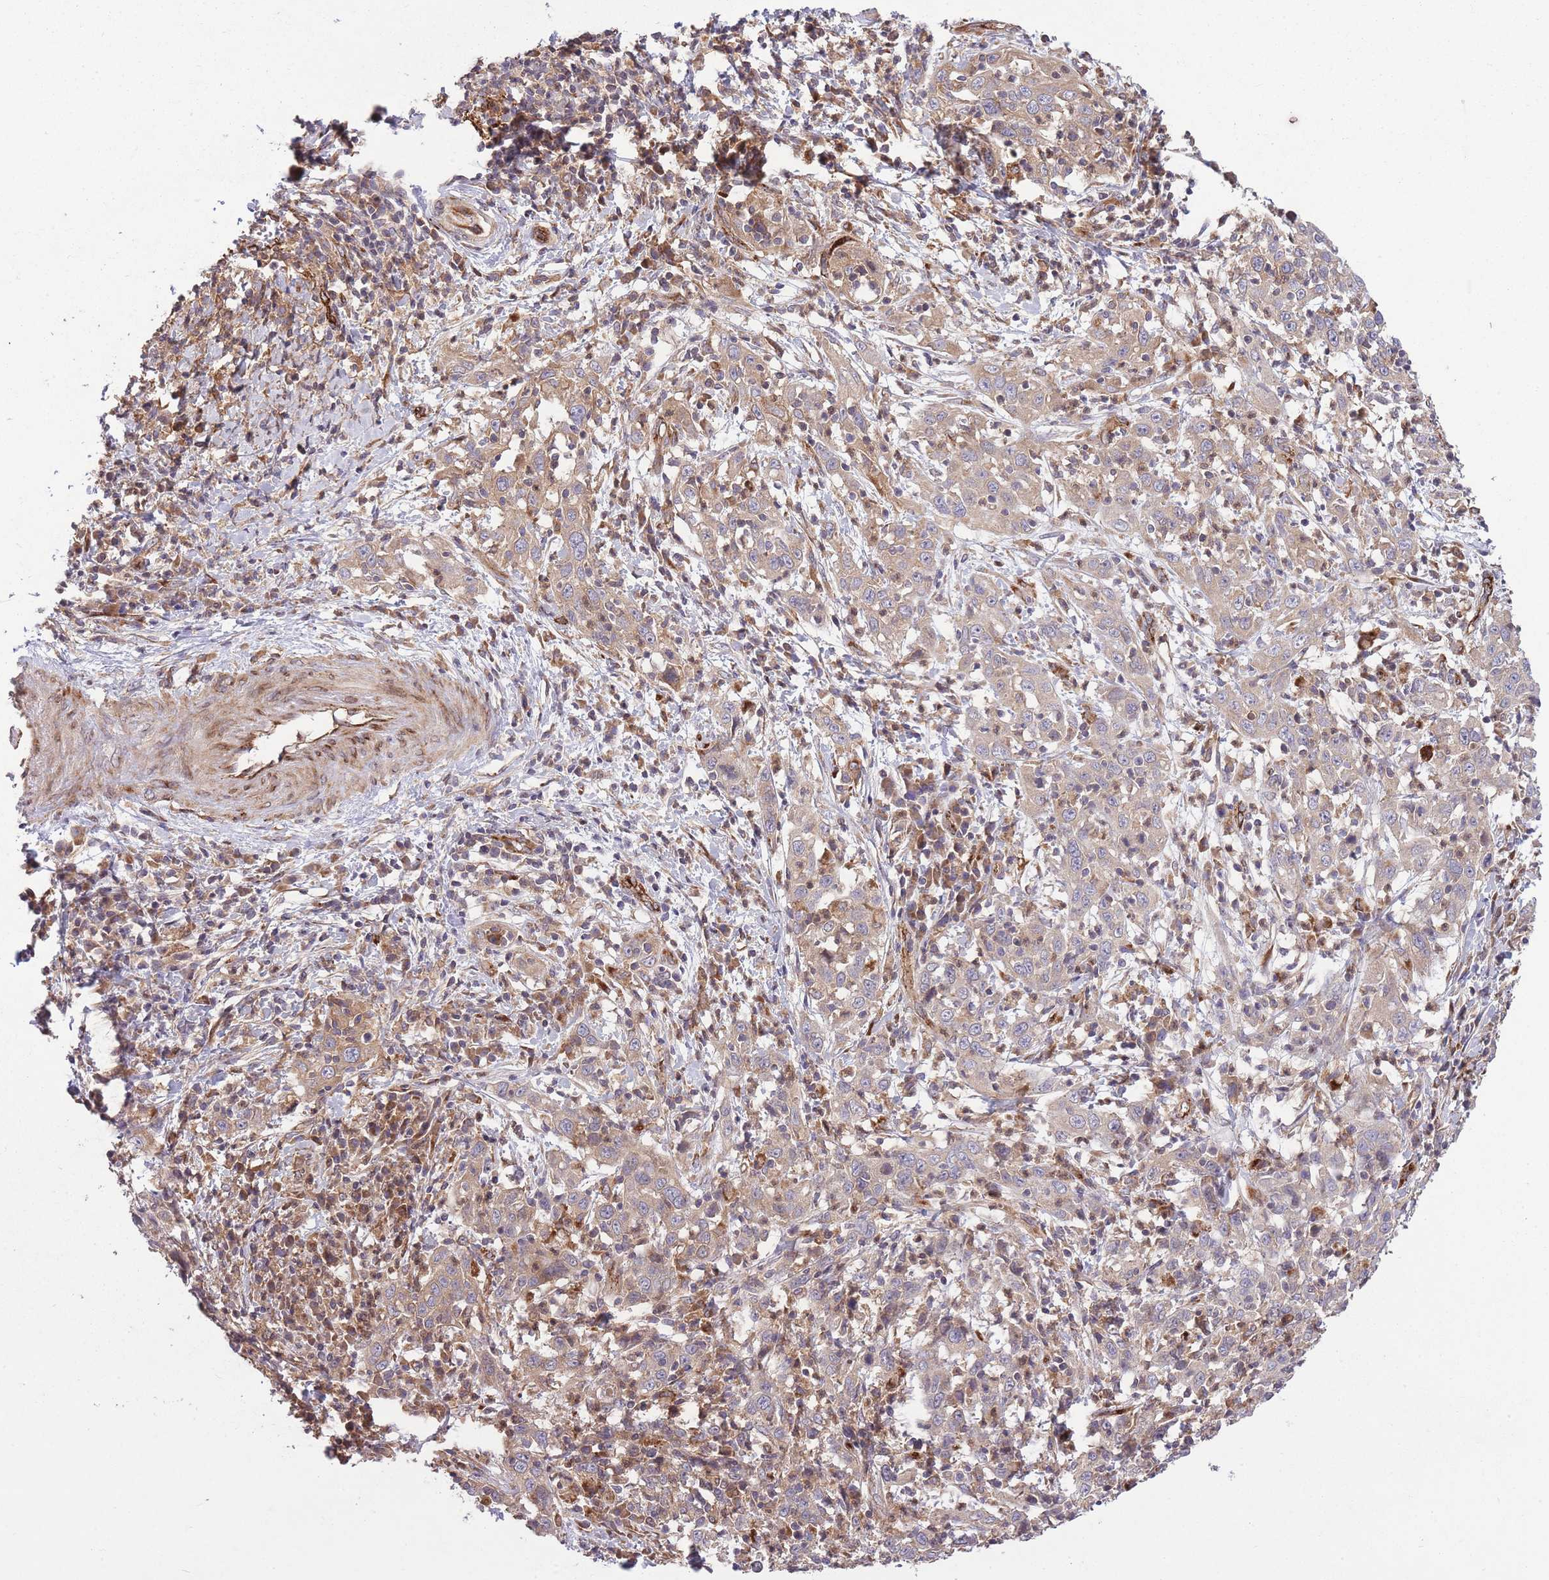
{"staining": {"intensity": "weak", "quantity": "25%-75%", "location": "cytoplasmic/membranous"}, "tissue": "cervical cancer", "cell_type": "Tumor cells", "image_type": "cancer", "snomed": [{"axis": "morphology", "description": "Squamous cell carcinoma, NOS"}, {"axis": "topography", "description": "Cervix"}], "caption": "This image reveals immunohistochemistry (IHC) staining of cervical cancer, with low weak cytoplasmic/membranous expression in about 25%-75% of tumor cells.", "gene": "CISH", "patient": {"sex": "female", "age": 46}}